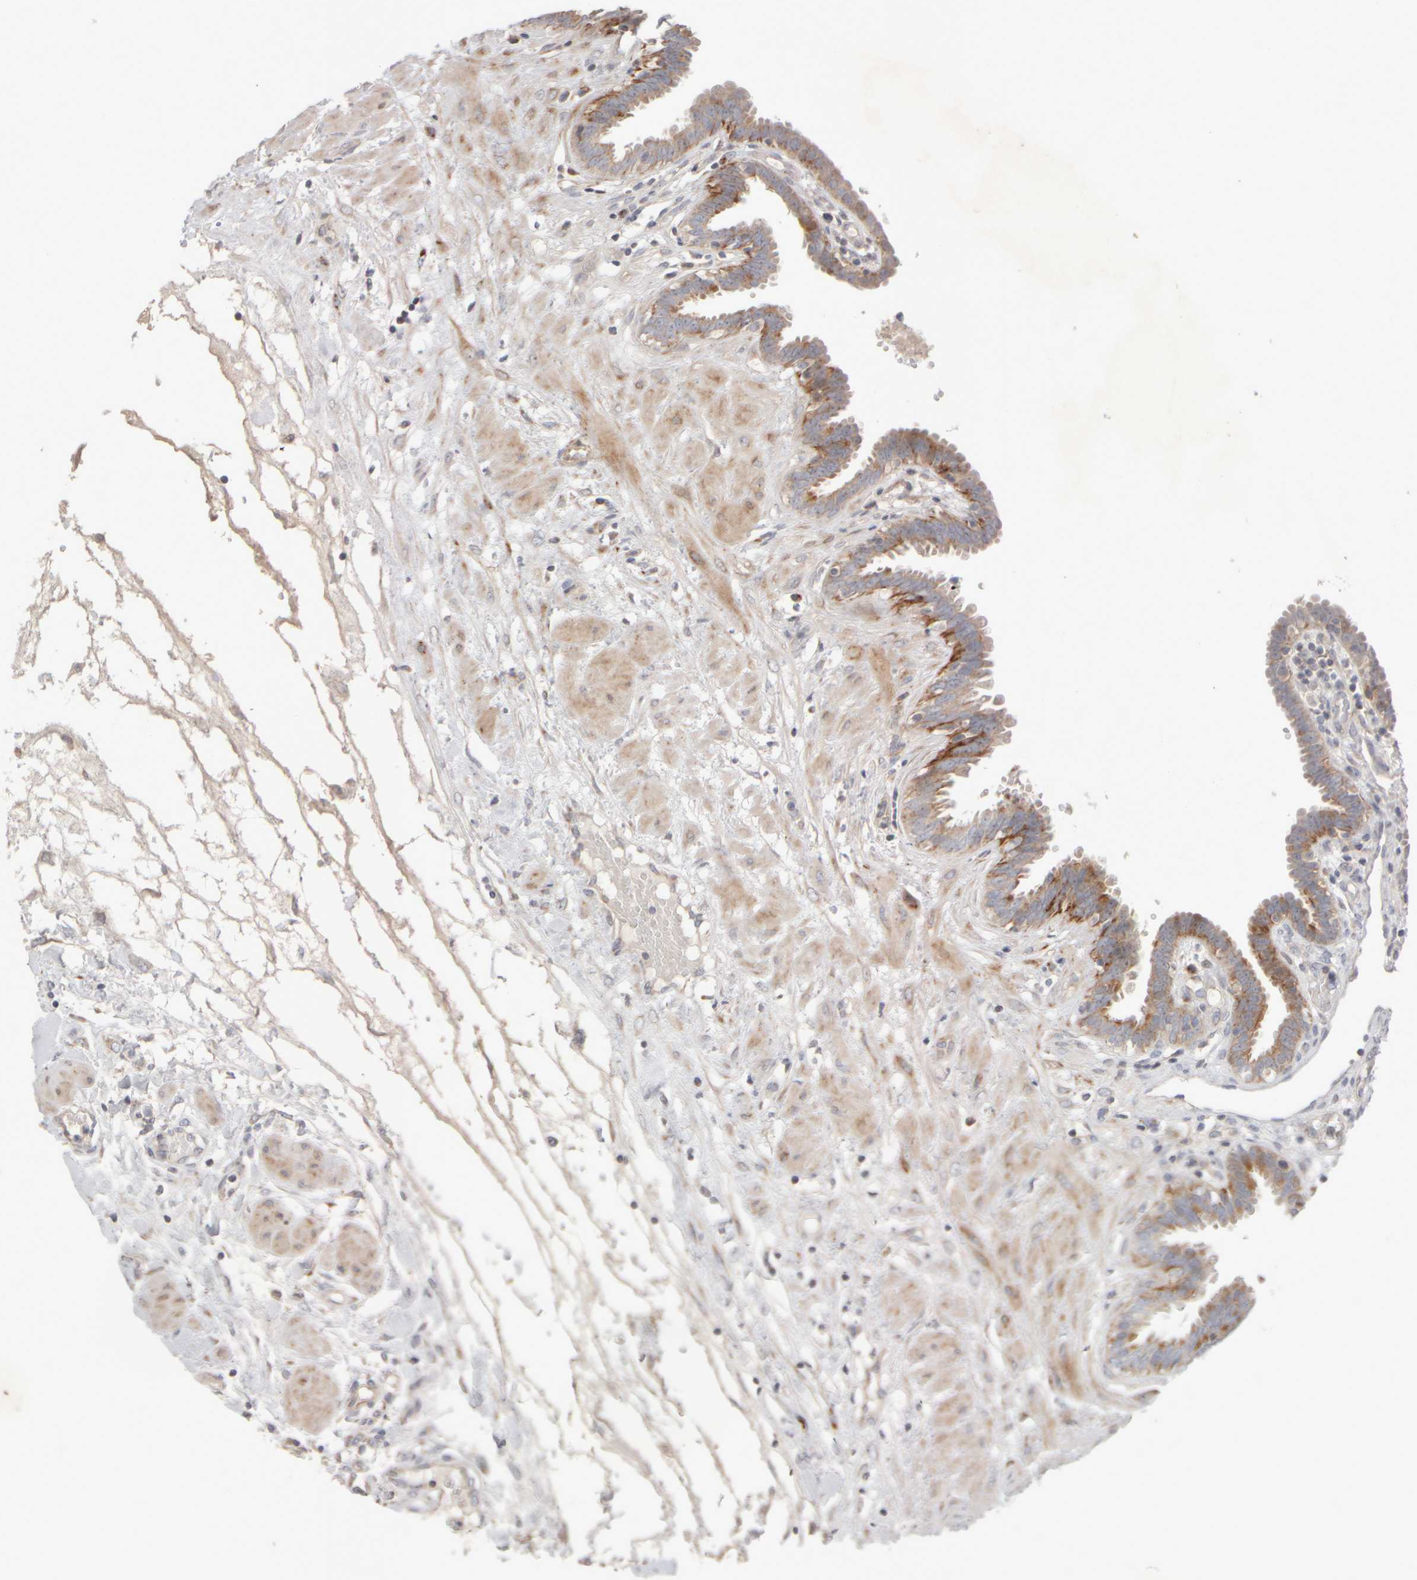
{"staining": {"intensity": "moderate", "quantity": "25%-75%", "location": "cytoplasmic/membranous"}, "tissue": "fallopian tube", "cell_type": "Glandular cells", "image_type": "normal", "snomed": [{"axis": "morphology", "description": "Normal tissue, NOS"}, {"axis": "topography", "description": "Fallopian tube"}, {"axis": "topography", "description": "Placenta"}], "caption": "Immunohistochemical staining of benign fallopian tube shows medium levels of moderate cytoplasmic/membranous staining in about 25%-75% of glandular cells.", "gene": "CHADL", "patient": {"sex": "female", "age": 32}}